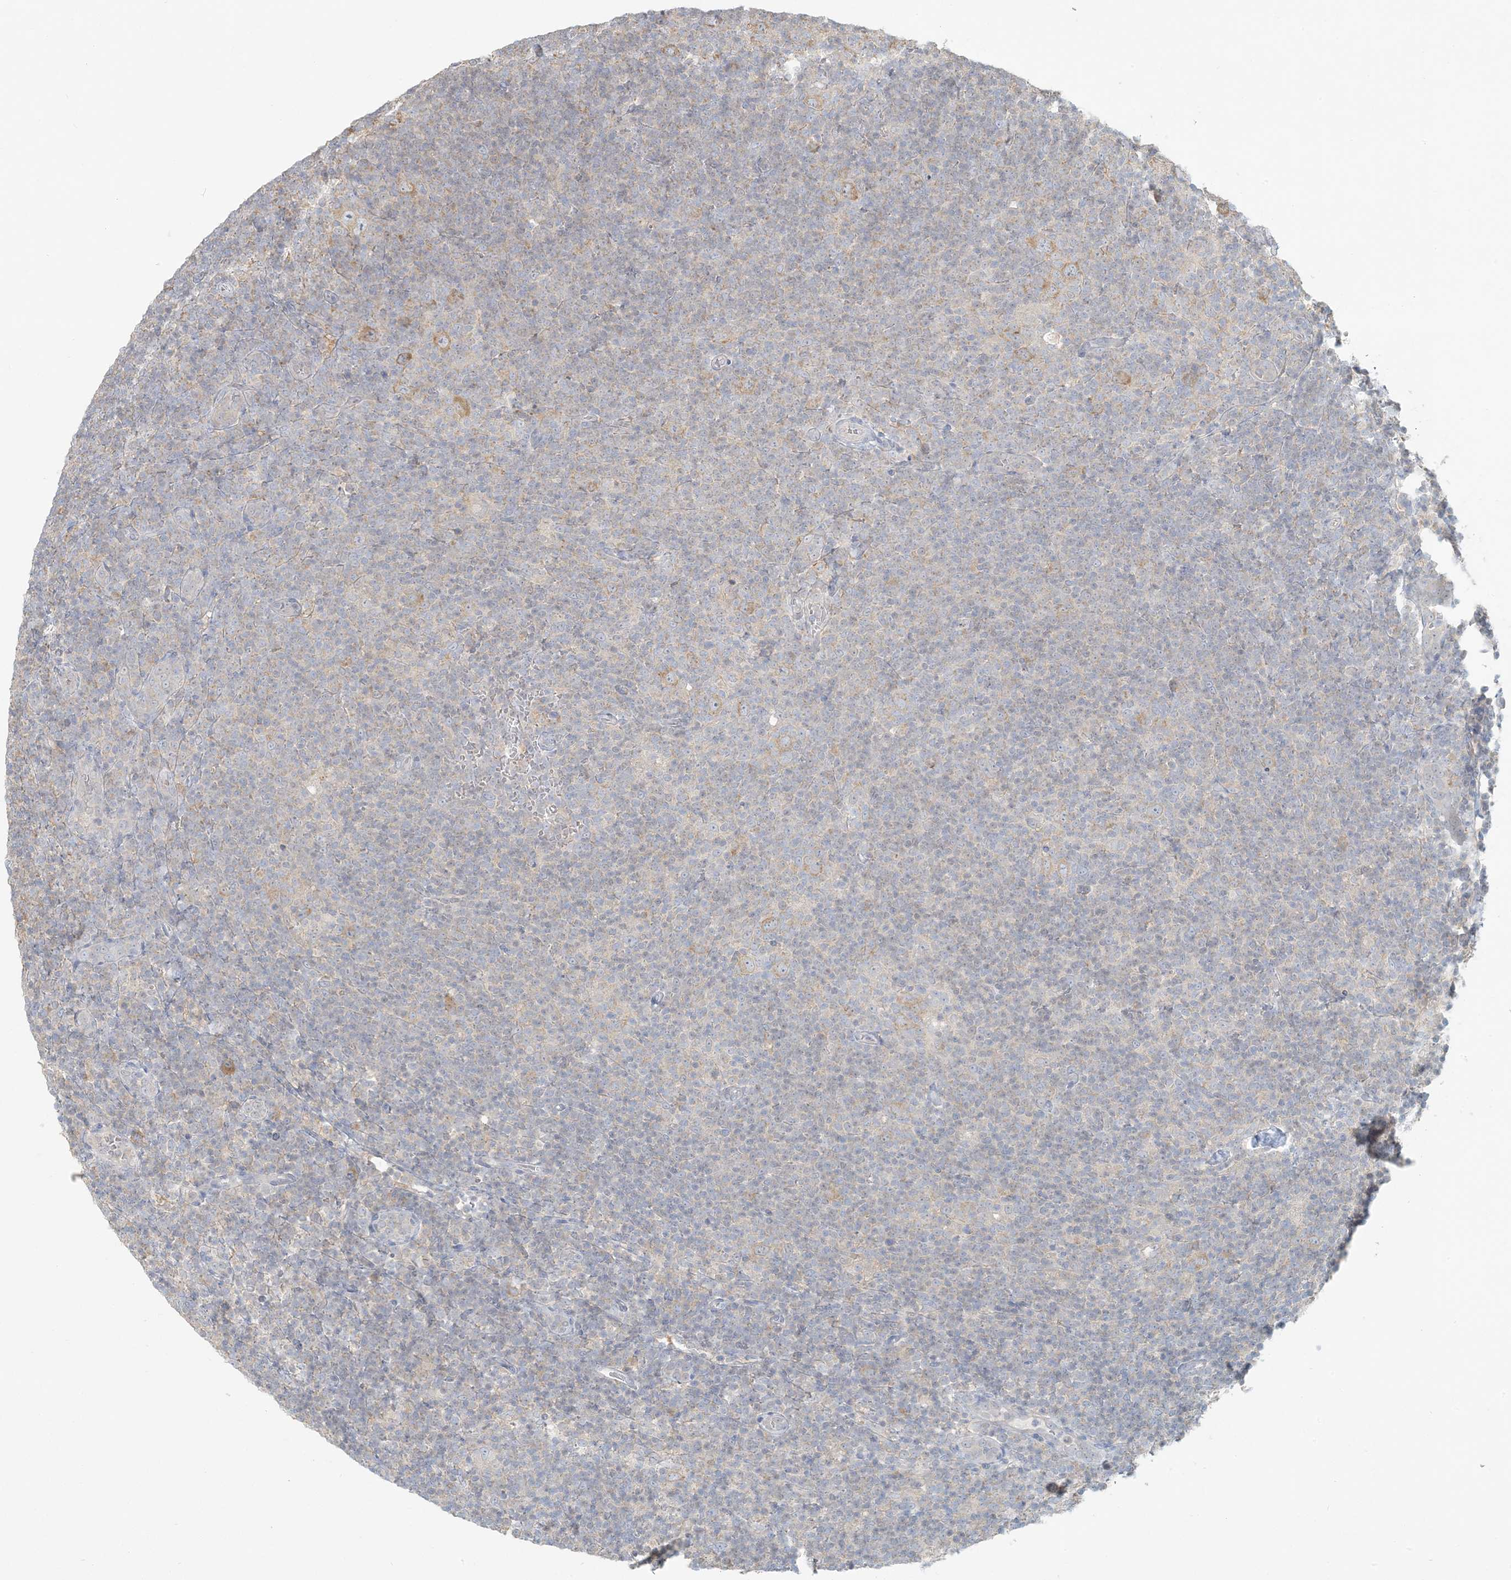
{"staining": {"intensity": "weak", "quantity": ">75%", "location": "cytoplasmic/membranous"}, "tissue": "lymphoma", "cell_type": "Tumor cells", "image_type": "cancer", "snomed": [{"axis": "morphology", "description": "Hodgkin's disease, NOS"}, {"axis": "topography", "description": "Lymph node"}], "caption": "This micrograph reveals immunohistochemistry staining of human Hodgkin's disease, with low weak cytoplasmic/membranous positivity in approximately >75% of tumor cells.", "gene": "HACL1", "patient": {"sex": "female", "age": 57}}